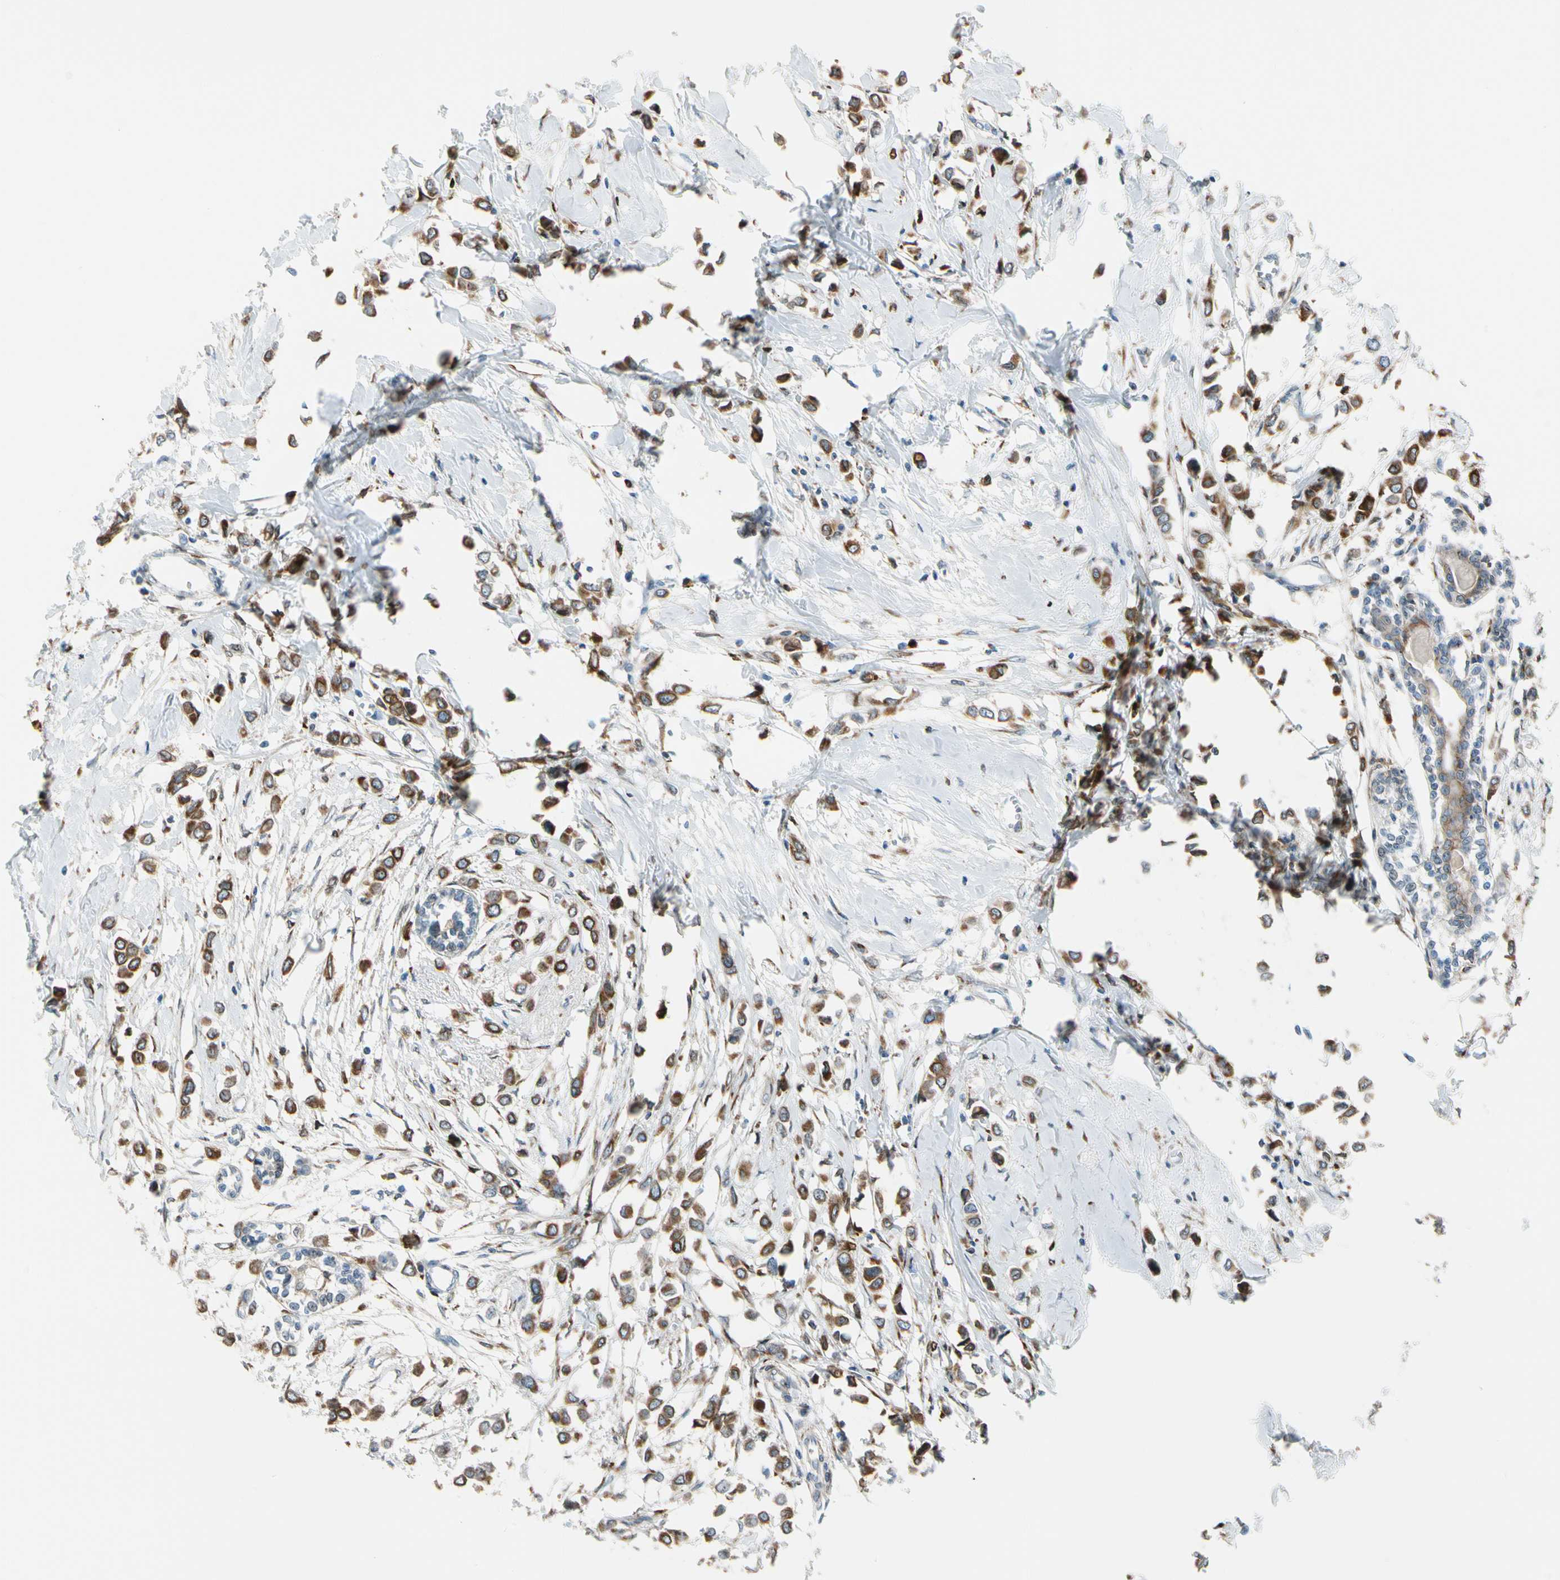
{"staining": {"intensity": "strong", "quantity": ">75%", "location": "cytoplasmic/membranous"}, "tissue": "breast cancer", "cell_type": "Tumor cells", "image_type": "cancer", "snomed": [{"axis": "morphology", "description": "Lobular carcinoma"}, {"axis": "topography", "description": "Breast"}], "caption": "Lobular carcinoma (breast) stained with DAB IHC demonstrates high levels of strong cytoplasmic/membranous staining in approximately >75% of tumor cells.", "gene": "NUCB1", "patient": {"sex": "female", "age": 51}}